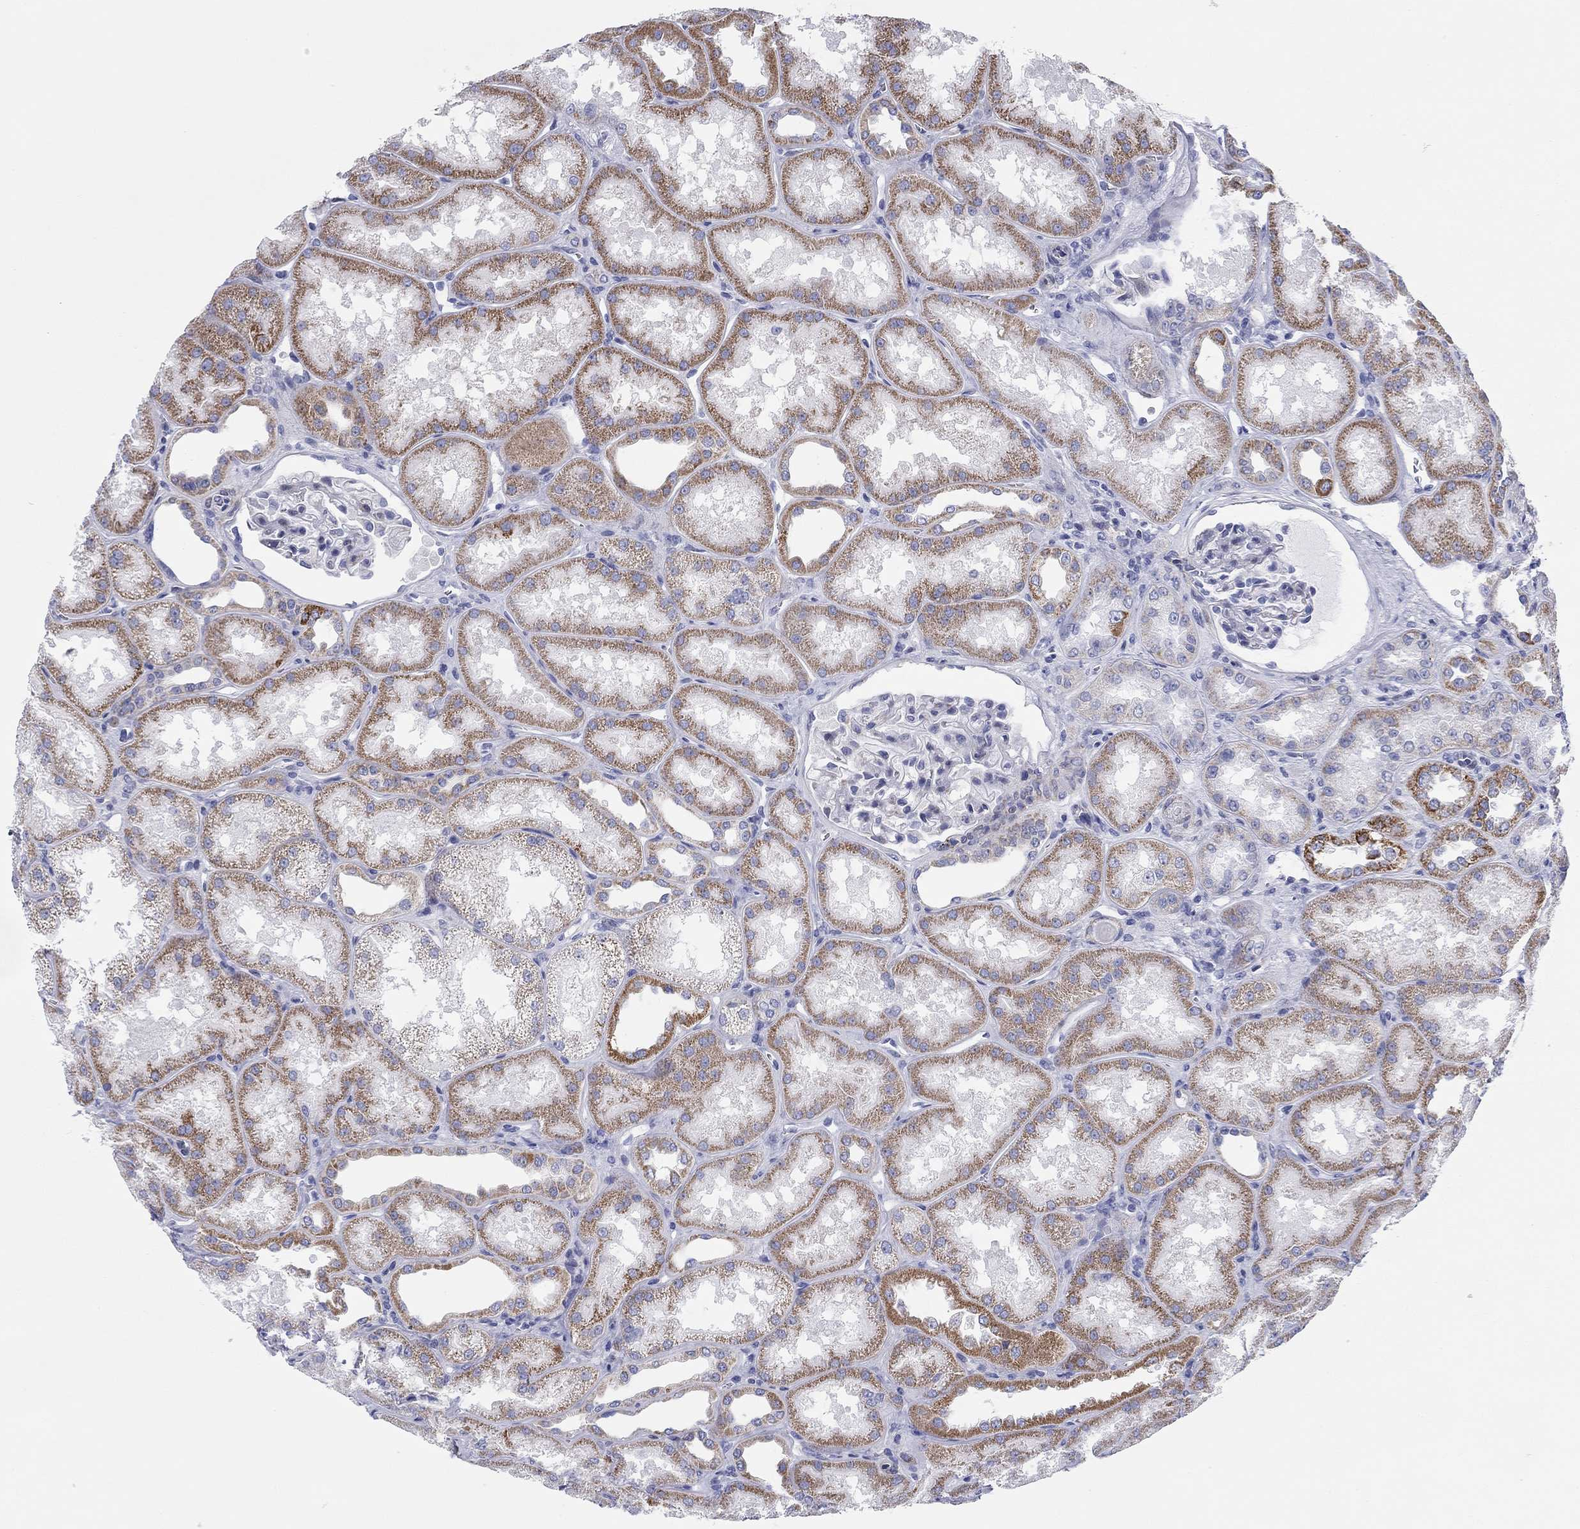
{"staining": {"intensity": "negative", "quantity": "none", "location": "none"}, "tissue": "kidney", "cell_type": "Cells in glomeruli", "image_type": "normal", "snomed": [{"axis": "morphology", "description": "Normal tissue, NOS"}, {"axis": "topography", "description": "Kidney"}], "caption": "Immunohistochemistry (IHC) of benign kidney shows no staining in cells in glomeruli.", "gene": "CHI3L2", "patient": {"sex": "male", "age": 61}}